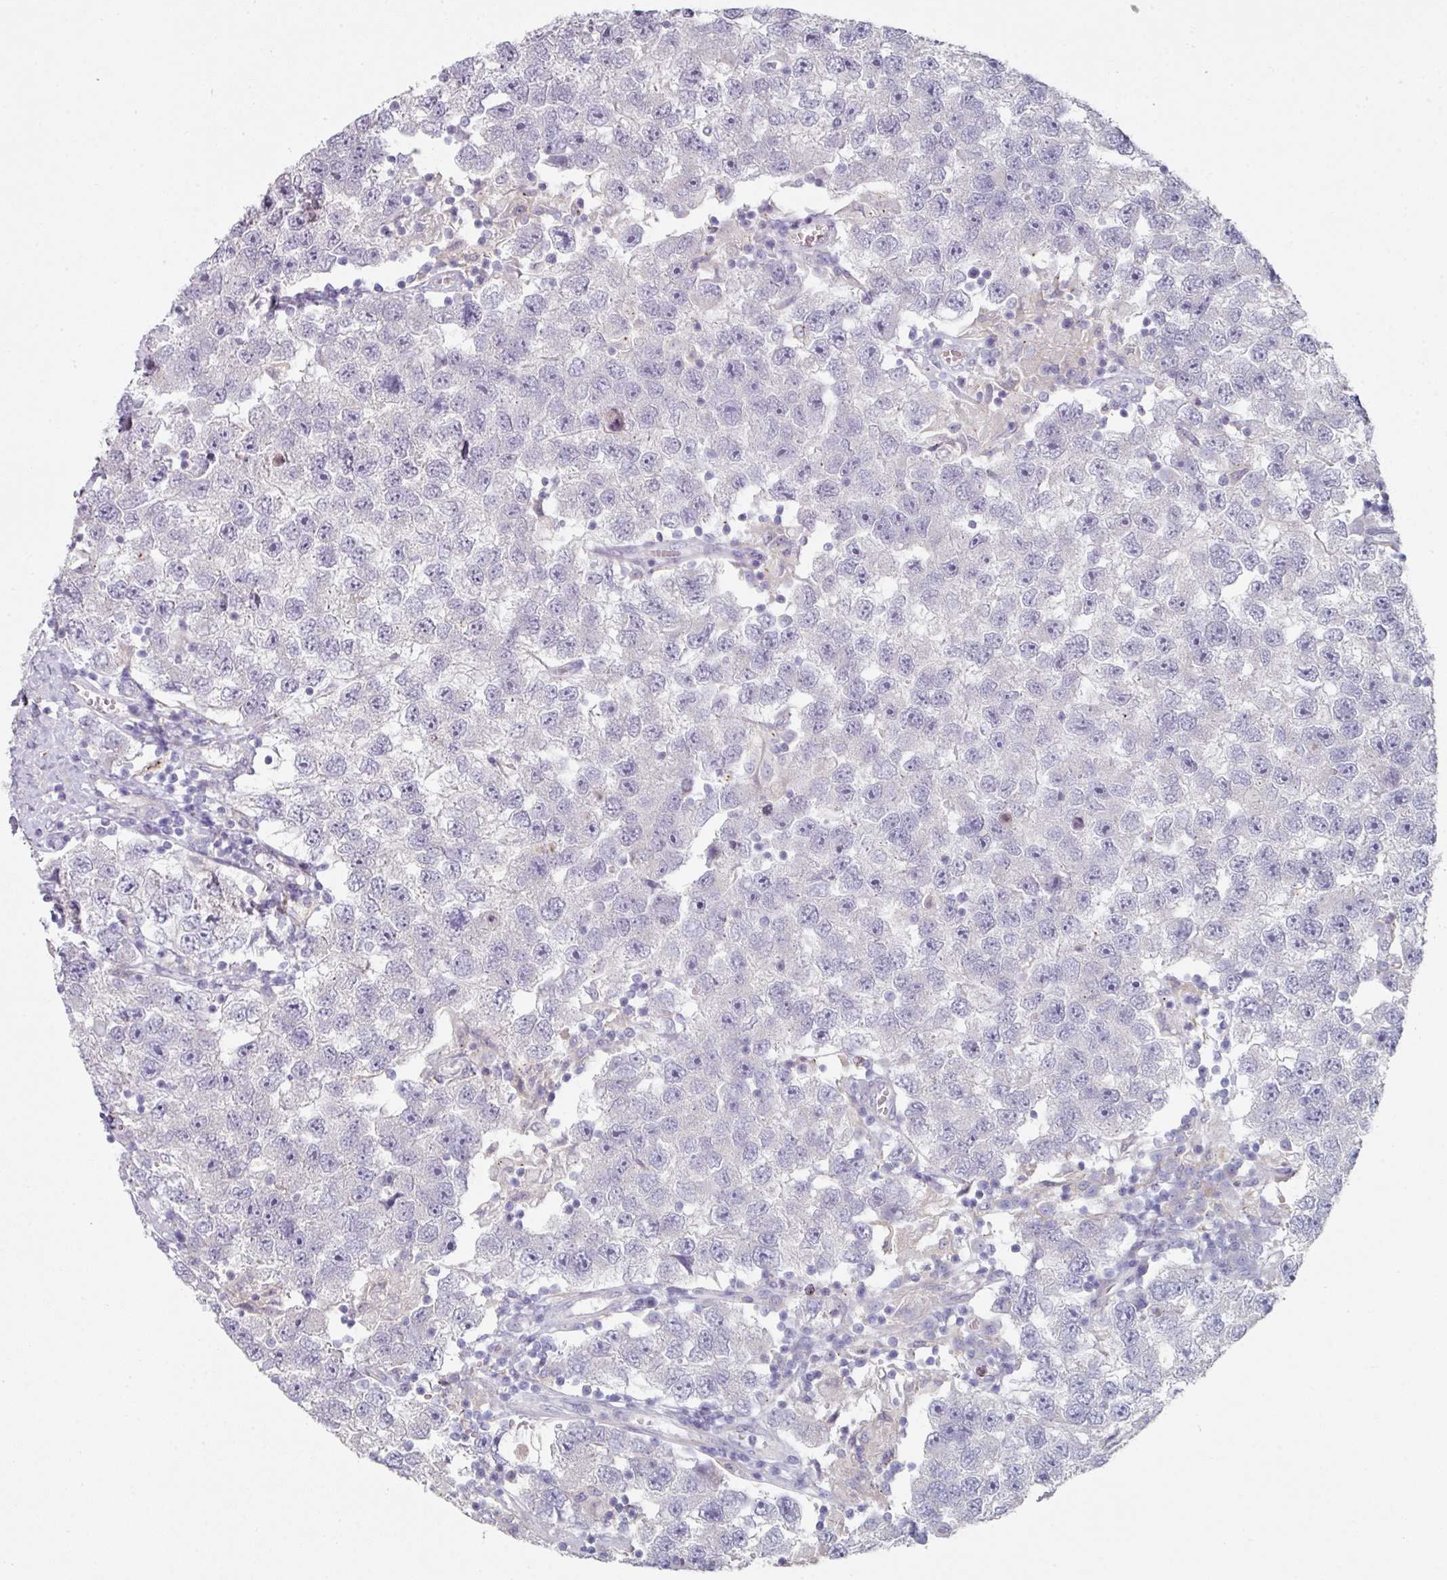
{"staining": {"intensity": "negative", "quantity": "none", "location": "none"}, "tissue": "testis cancer", "cell_type": "Tumor cells", "image_type": "cancer", "snomed": [{"axis": "morphology", "description": "Seminoma, NOS"}, {"axis": "topography", "description": "Testis"}], "caption": "There is no significant expression in tumor cells of testis cancer. (Brightfield microscopy of DAB immunohistochemistry (IHC) at high magnification).", "gene": "WSB2", "patient": {"sex": "male", "age": 26}}